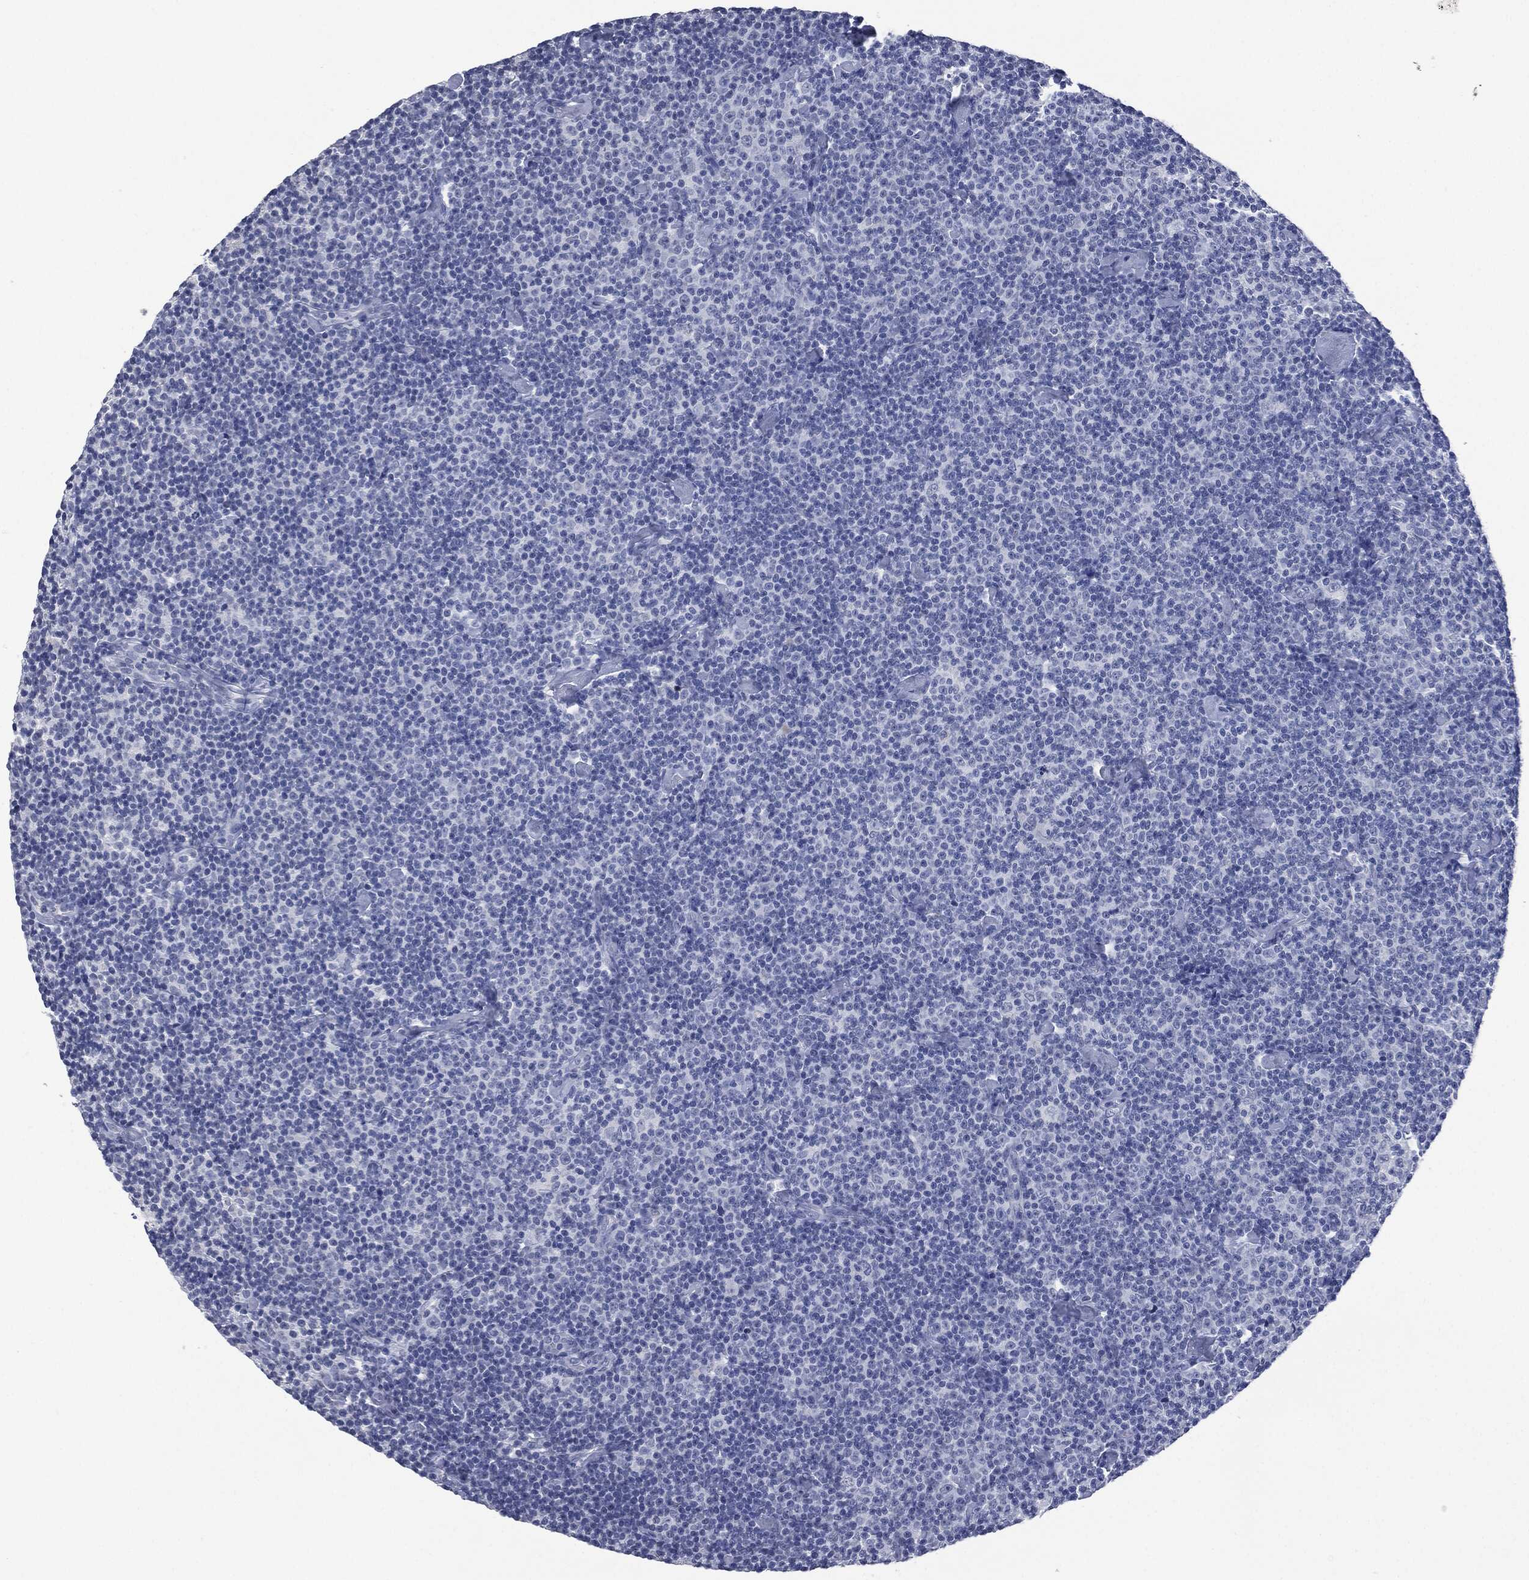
{"staining": {"intensity": "negative", "quantity": "none", "location": "none"}, "tissue": "lymphoma", "cell_type": "Tumor cells", "image_type": "cancer", "snomed": [{"axis": "morphology", "description": "Malignant lymphoma, non-Hodgkin's type, Low grade"}, {"axis": "topography", "description": "Lymph node"}], "caption": "High power microscopy histopathology image of an IHC image of malignant lymphoma, non-Hodgkin's type (low-grade), revealing no significant expression in tumor cells. Nuclei are stained in blue.", "gene": "SIGLEC7", "patient": {"sex": "male", "age": 81}}